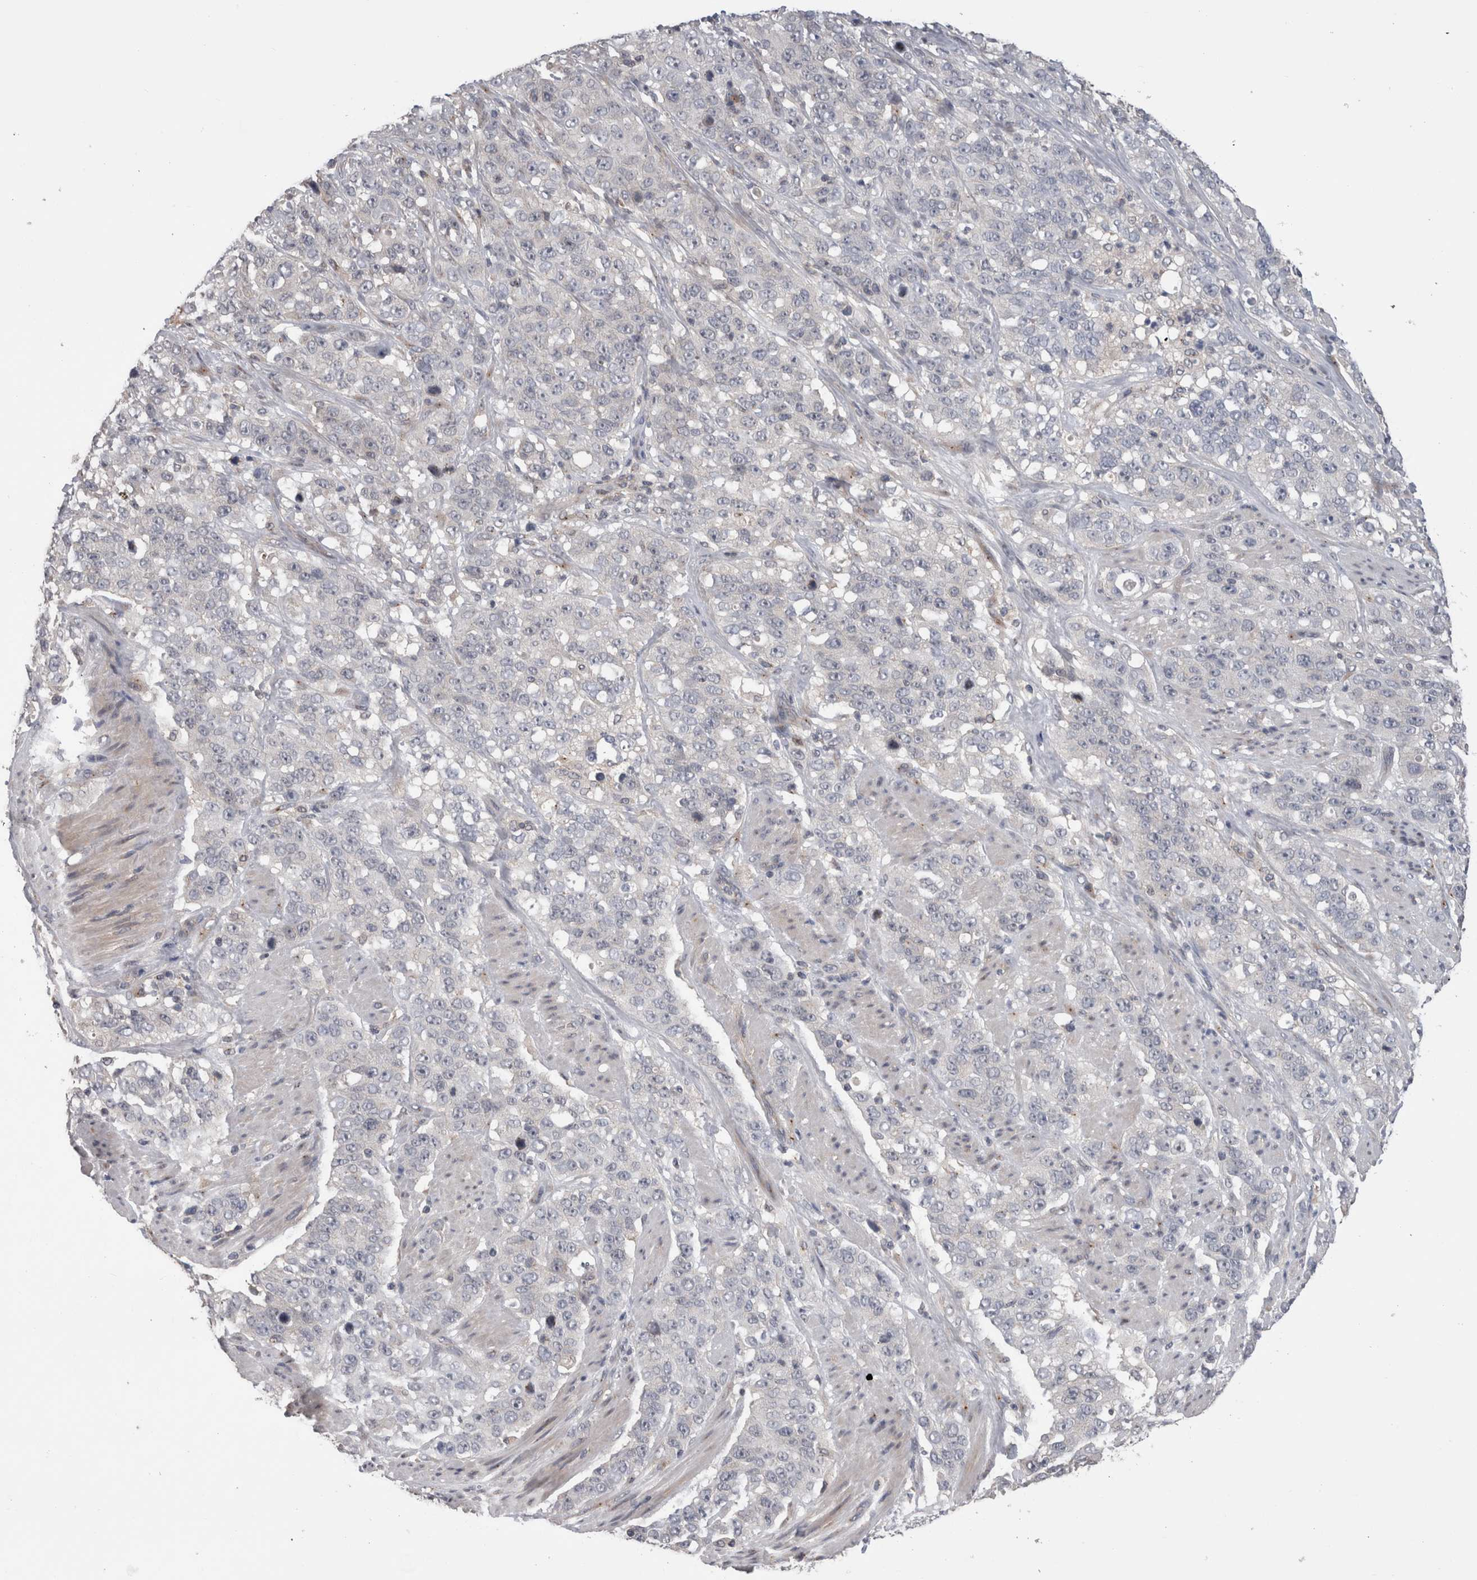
{"staining": {"intensity": "negative", "quantity": "none", "location": "none"}, "tissue": "stomach cancer", "cell_type": "Tumor cells", "image_type": "cancer", "snomed": [{"axis": "morphology", "description": "Adenocarcinoma, NOS"}, {"axis": "topography", "description": "Stomach"}], "caption": "Stomach adenocarcinoma was stained to show a protein in brown. There is no significant expression in tumor cells.", "gene": "DCTN6", "patient": {"sex": "male", "age": 48}}